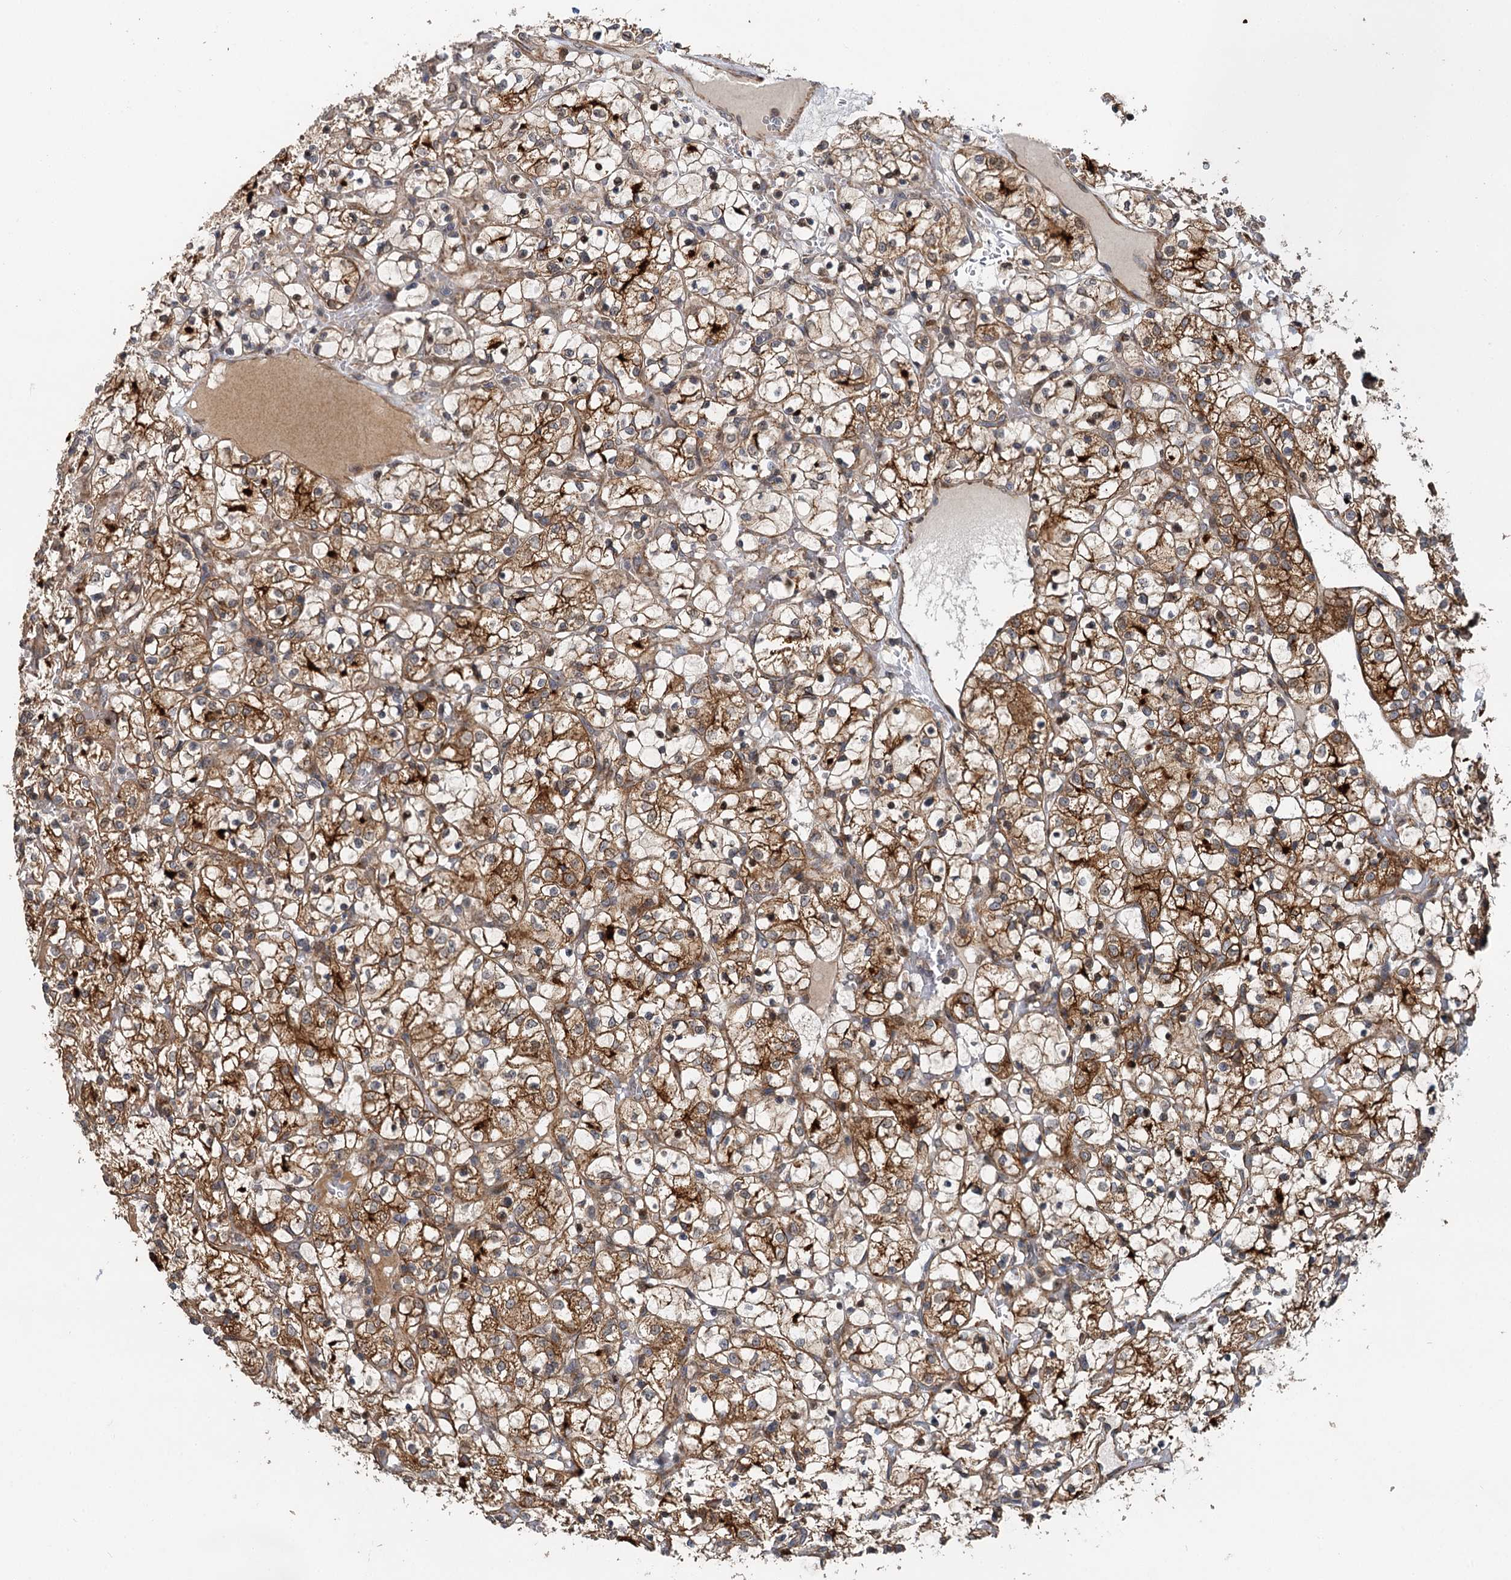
{"staining": {"intensity": "strong", "quantity": ">75%", "location": "cytoplasmic/membranous"}, "tissue": "renal cancer", "cell_type": "Tumor cells", "image_type": "cancer", "snomed": [{"axis": "morphology", "description": "Adenocarcinoma, NOS"}, {"axis": "topography", "description": "Kidney"}], "caption": "Immunohistochemical staining of renal cancer (adenocarcinoma) reveals high levels of strong cytoplasmic/membranous protein expression in approximately >75% of tumor cells.", "gene": "LRRK2", "patient": {"sex": "female", "age": 69}}